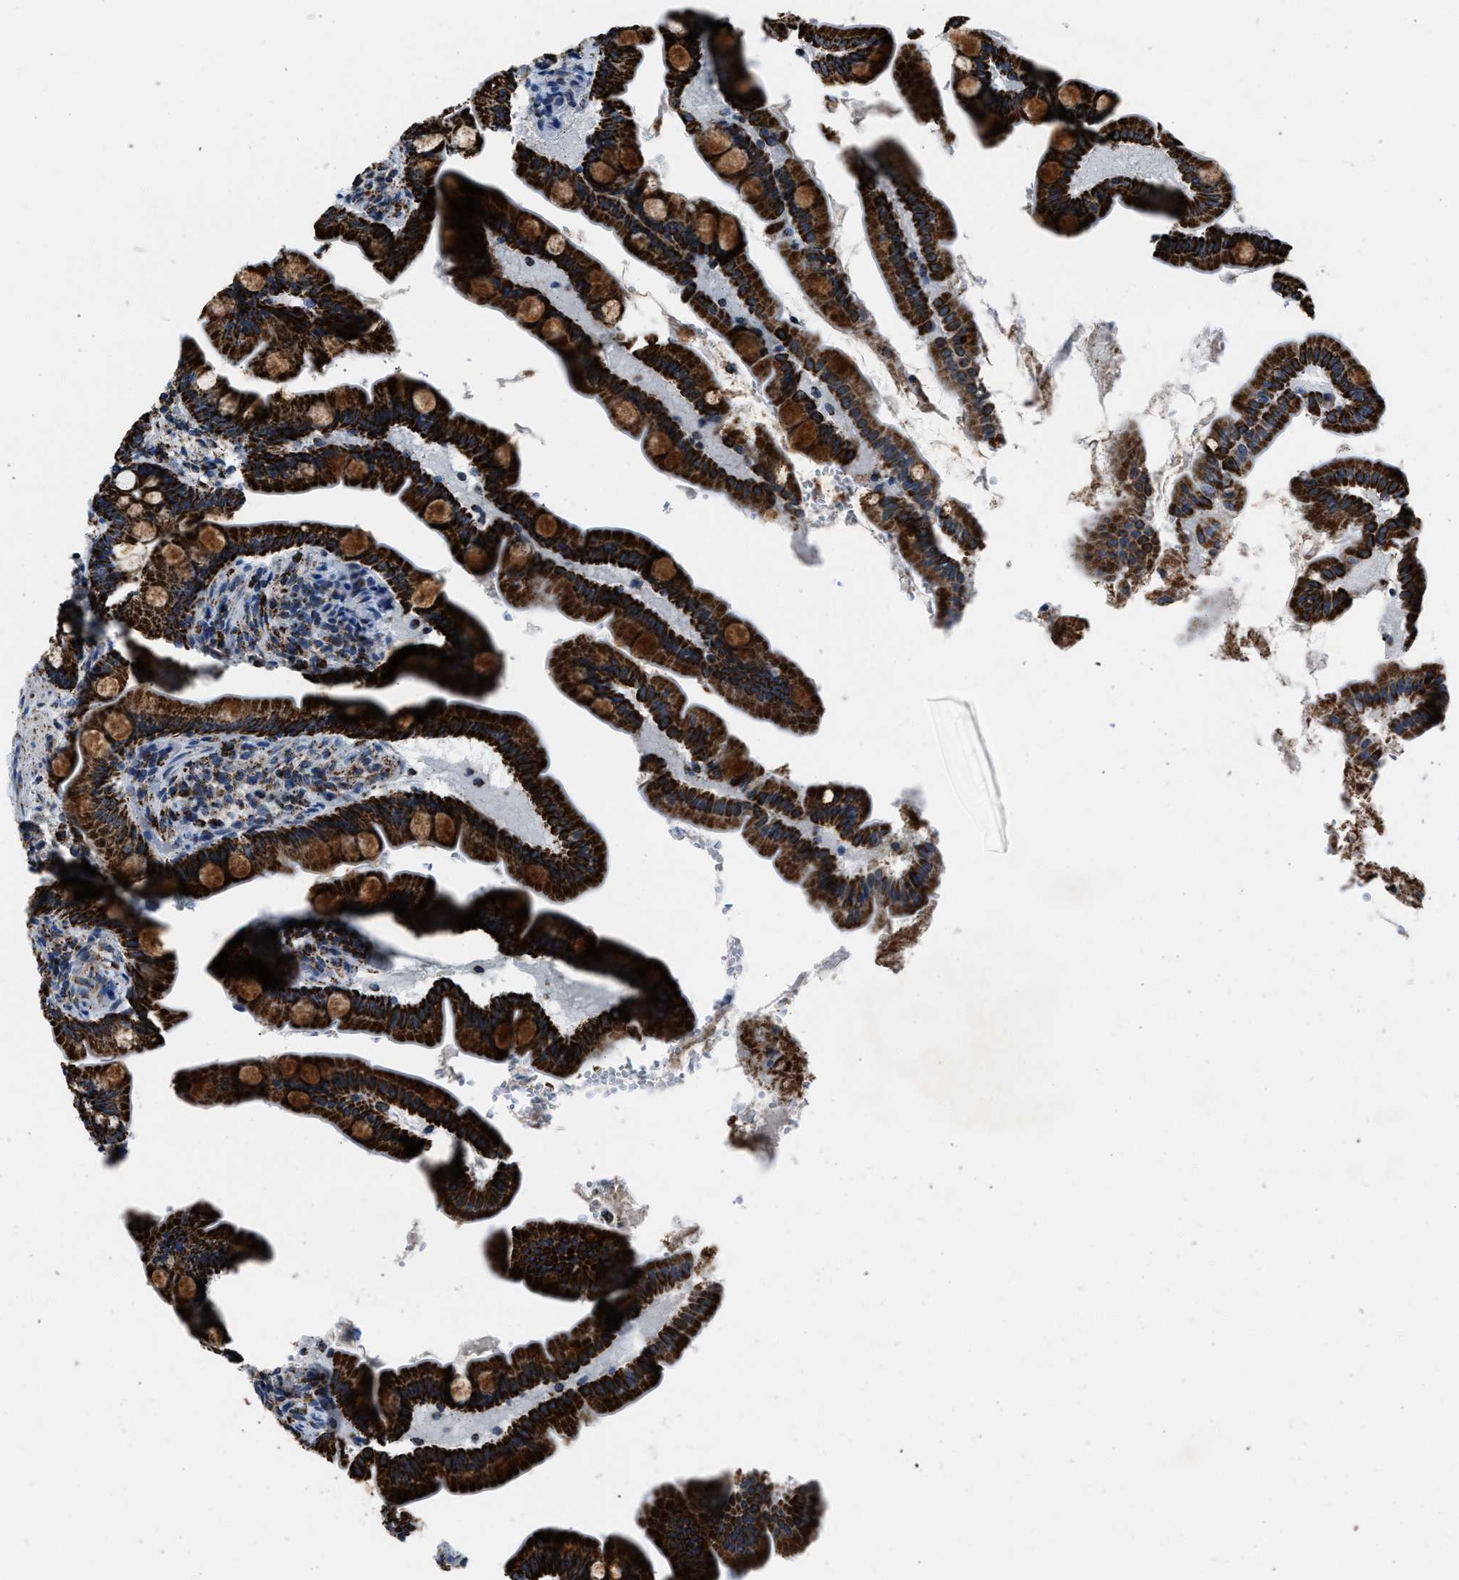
{"staining": {"intensity": "strong", "quantity": ">75%", "location": "cytoplasmic/membranous"}, "tissue": "small intestine", "cell_type": "Glandular cells", "image_type": "normal", "snomed": [{"axis": "morphology", "description": "Normal tissue, NOS"}, {"axis": "topography", "description": "Small intestine"}], "caption": "Strong cytoplasmic/membranous protein expression is appreciated in about >75% of glandular cells in small intestine.", "gene": "NSD3", "patient": {"sex": "female", "age": 56}}